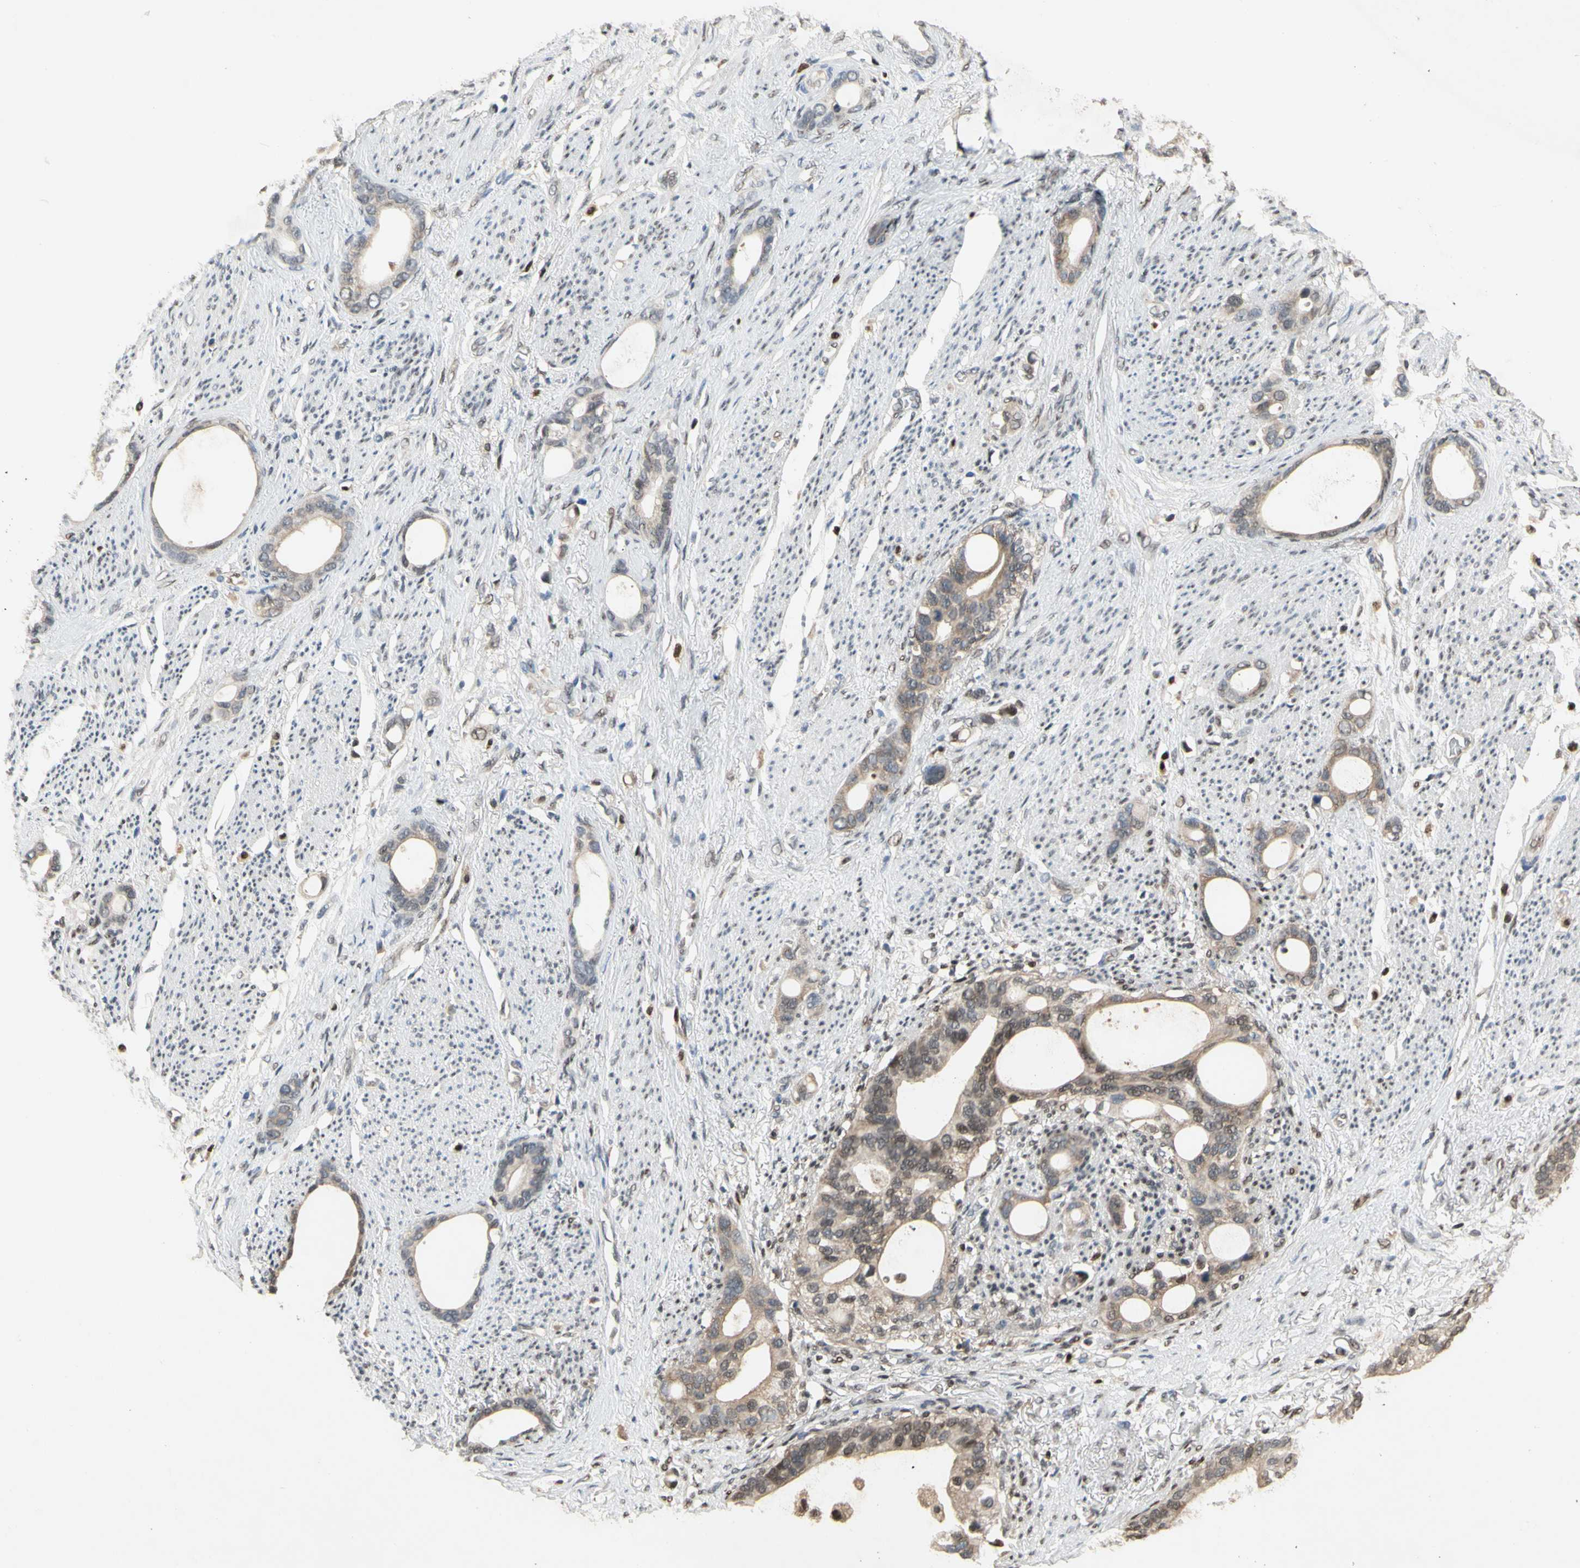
{"staining": {"intensity": "weak", "quantity": ">75%", "location": "cytoplasmic/membranous"}, "tissue": "stomach cancer", "cell_type": "Tumor cells", "image_type": "cancer", "snomed": [{"axis": "morphology", "description": "Adenocarcinoma, NOS"}, {"axis": "topography", "description": "Stomach"}], "caption": "High-magnification brightfield microscopy of adenocarcinoma (stomach) stained with DAB (brown) and counterstained with hematoxylin (blue). tumor cells exhibit weak cytoplasmic/membranous staining is identified in about>75% of cells.", "gene": "GSR", "patient": {"sex": "female", "age": 75}}